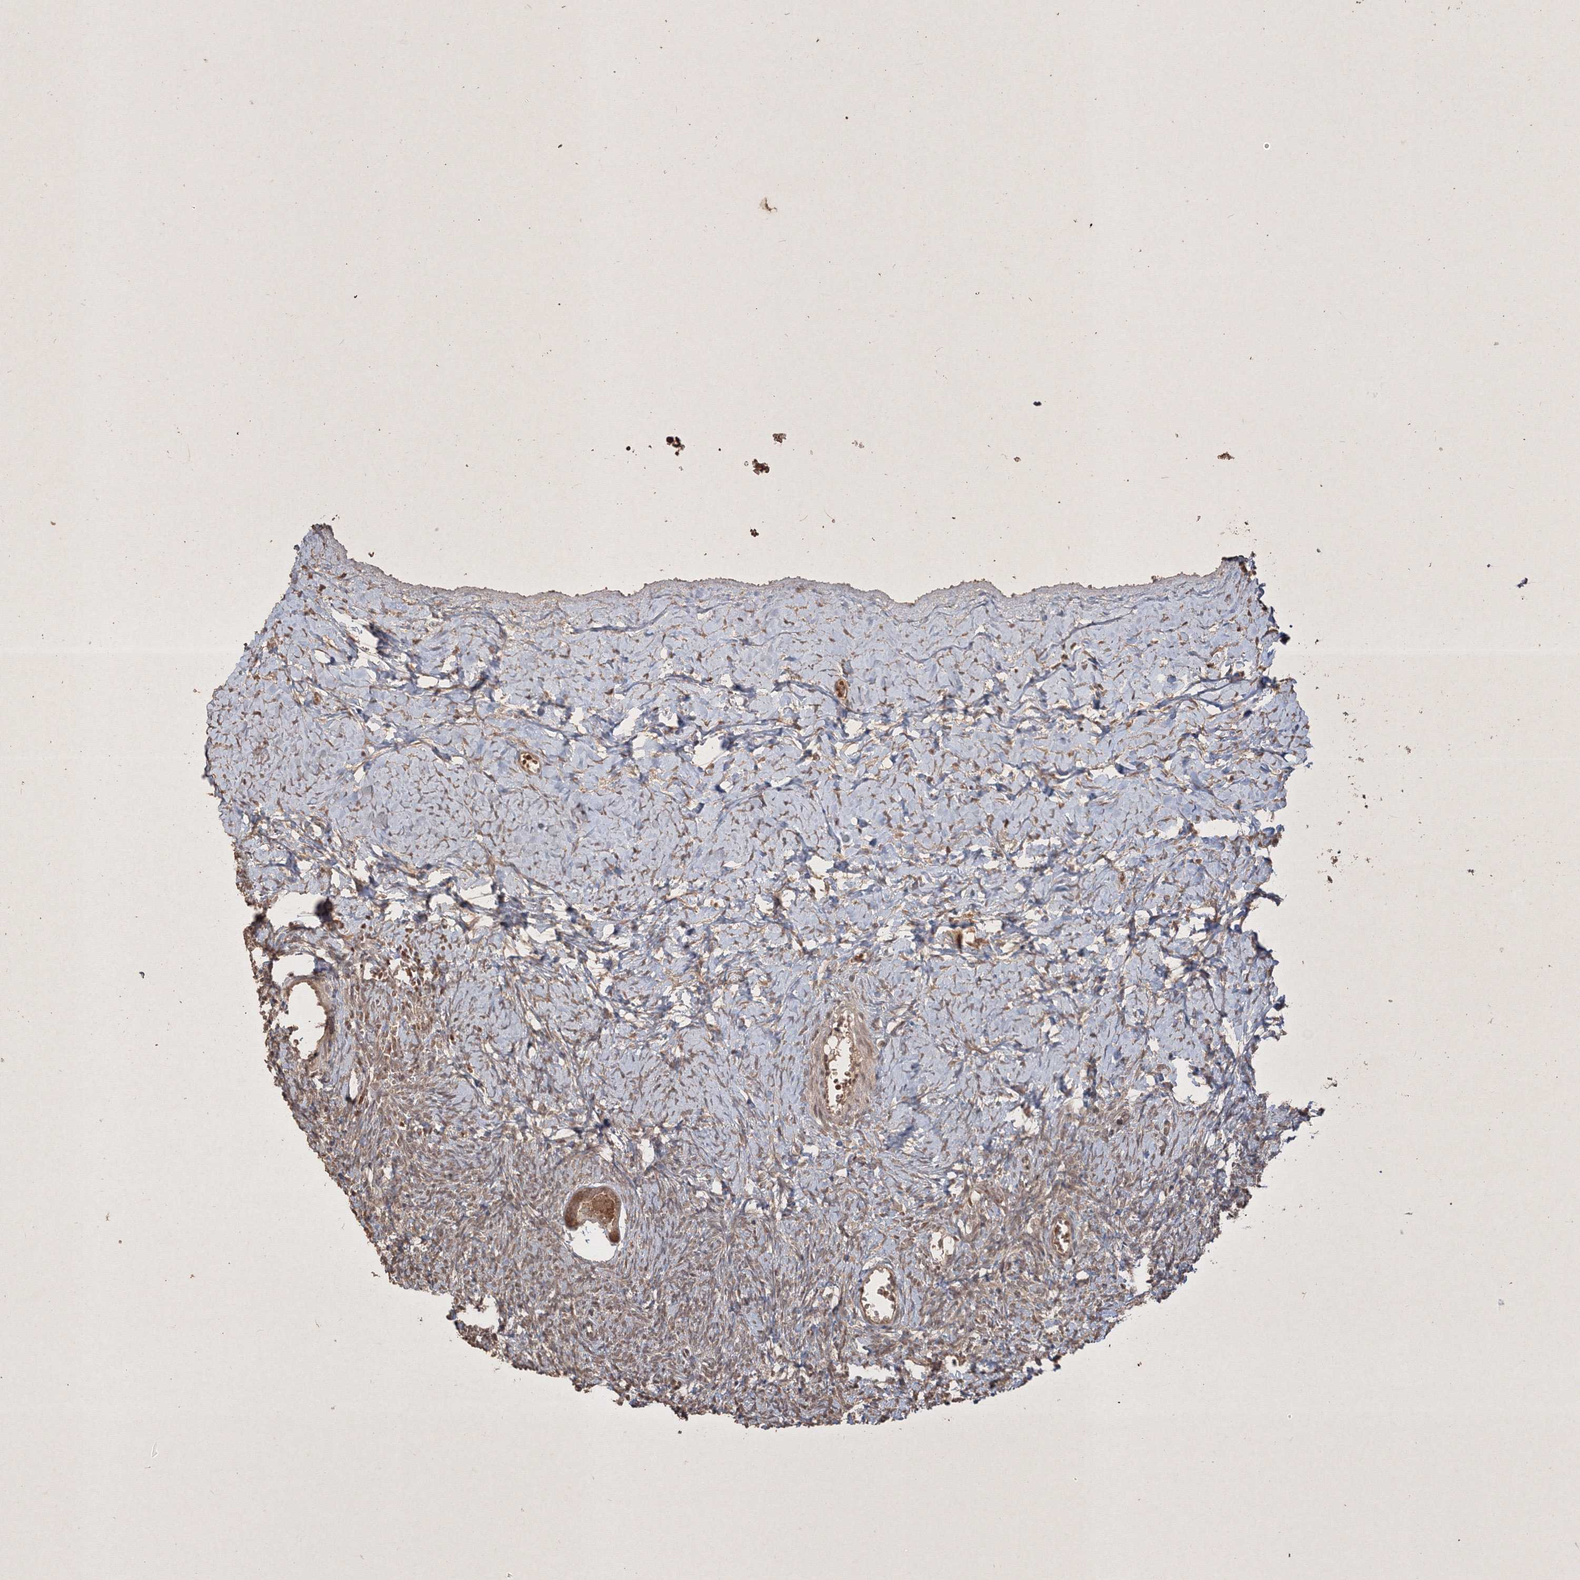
{"staining": {"intensity": "moderate", "quantity": ">75%", "location": "cytoplasmic/membranous"}, "tissue": "ovary", "cell_type": "Follicle cells", "image_type": "normal", "snomed": [{"axis": "morphology", "description": "Normal tissue, NOS"}, {"axis": "morphology", "description": "Developmental malformation"}, {"axis": "topography", "description": "Ovary"}], "caption": "Protein expression analysis of unremarkable ovary exhibits moderate cytoplasmic/membranous staining in approximately >75% of follicle cells.", "gene": "PELI3", "patient": {"sex": "female", "age": 39}}